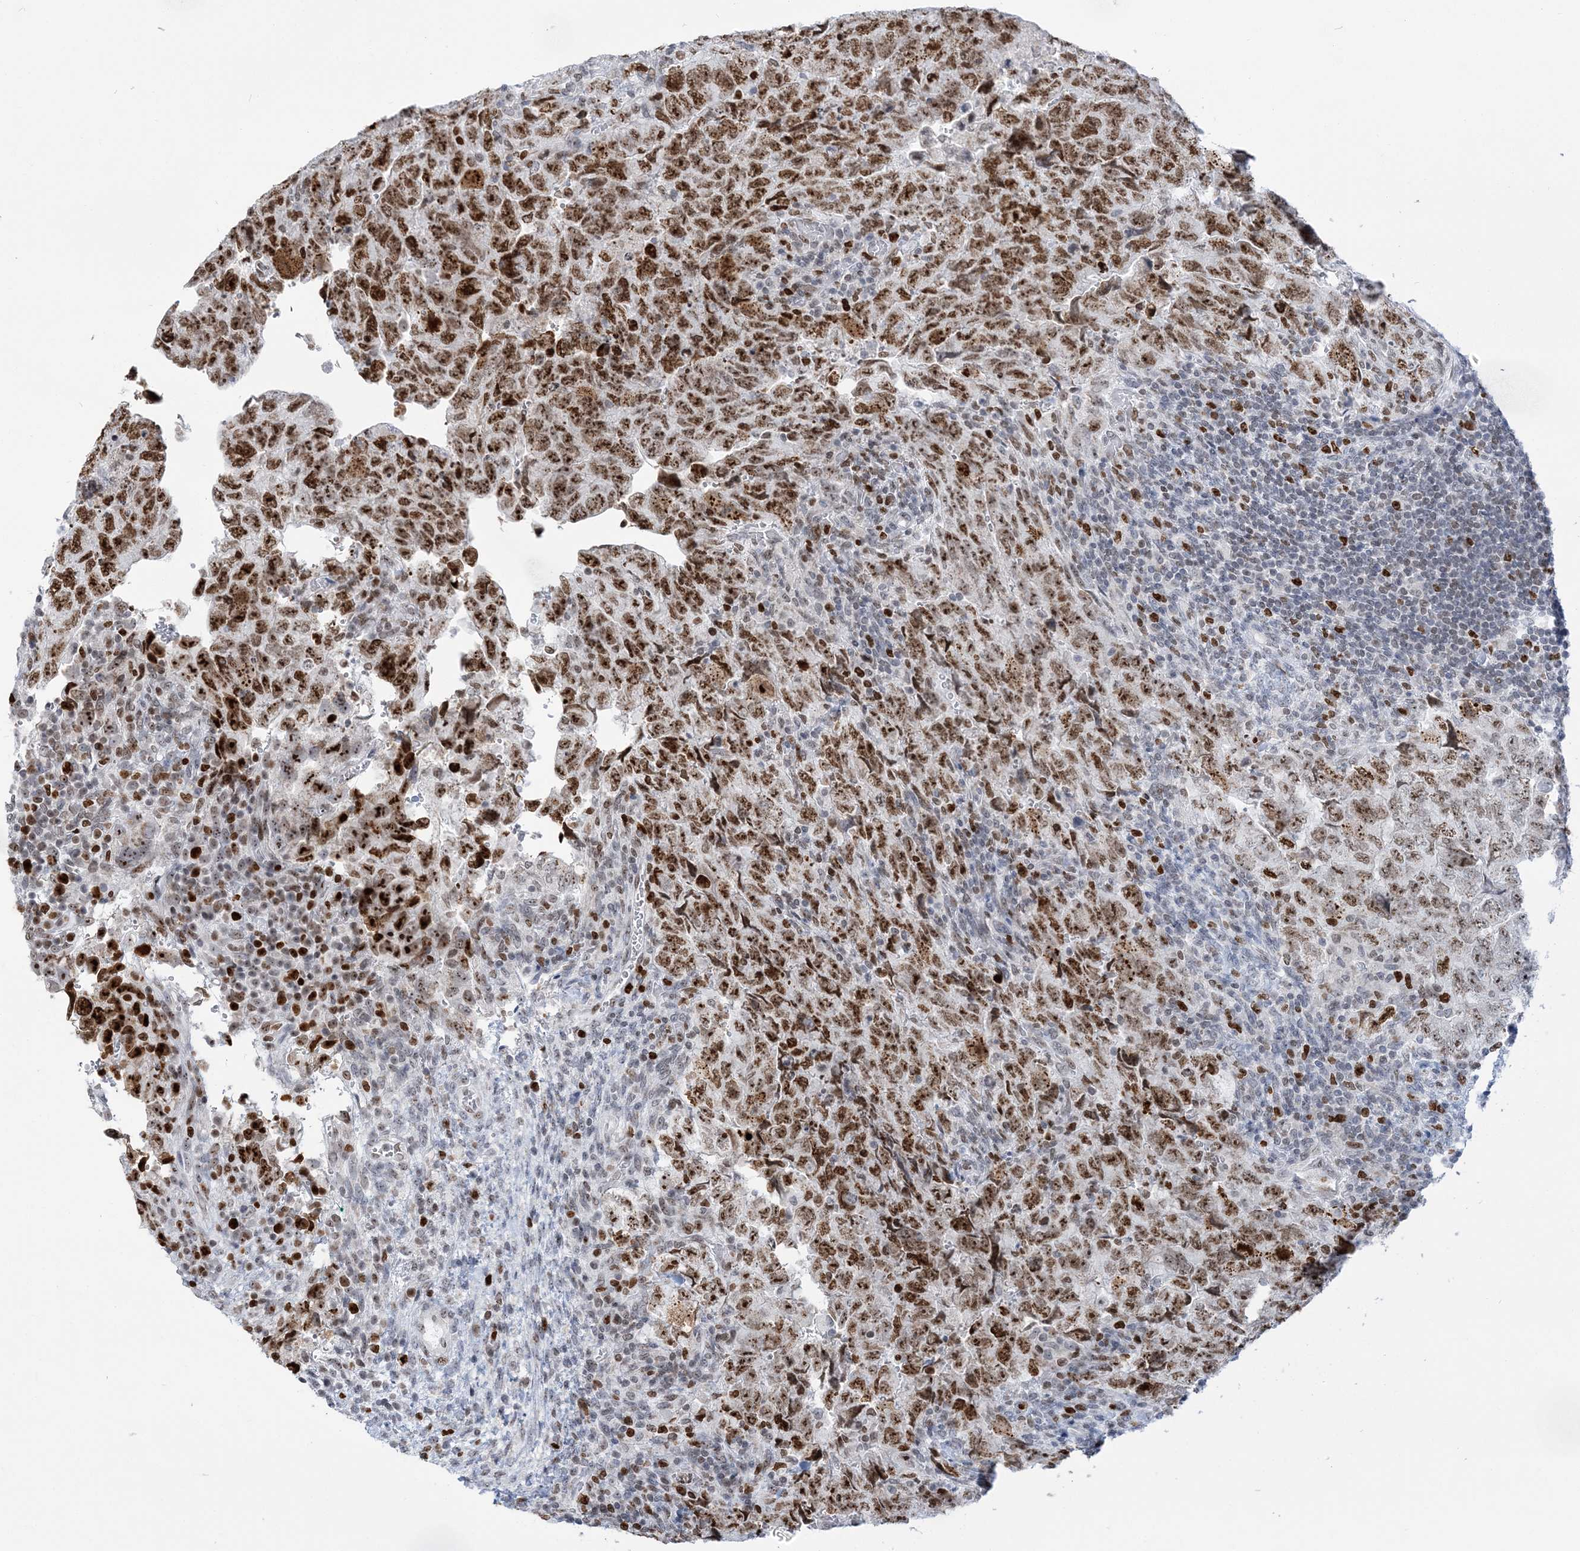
{"staining": {"intensity": "strong", "quantity": ">75%", "location": "cytoplasmic/membranous,nuclear"}, "tissue": "testis cancer", "cell_type": "Tumor cells", "image_type": "cancer", "snomed": [{"axis": "morphology", "description": "Carcinoma, Embryonal, NOS"}, {"axis": "topography", "description": "Testis"}], "caption": "A high-resolution histopathology image shows immunohistochemistry (IHC) staining of embryonal carcinoma (testis), which reveals strong cytoplasmic/membranous and nuclear expression in about >75% of tumor cells.", "gene": "DDX21", "patient": {"sex": "male", "age": 36}}